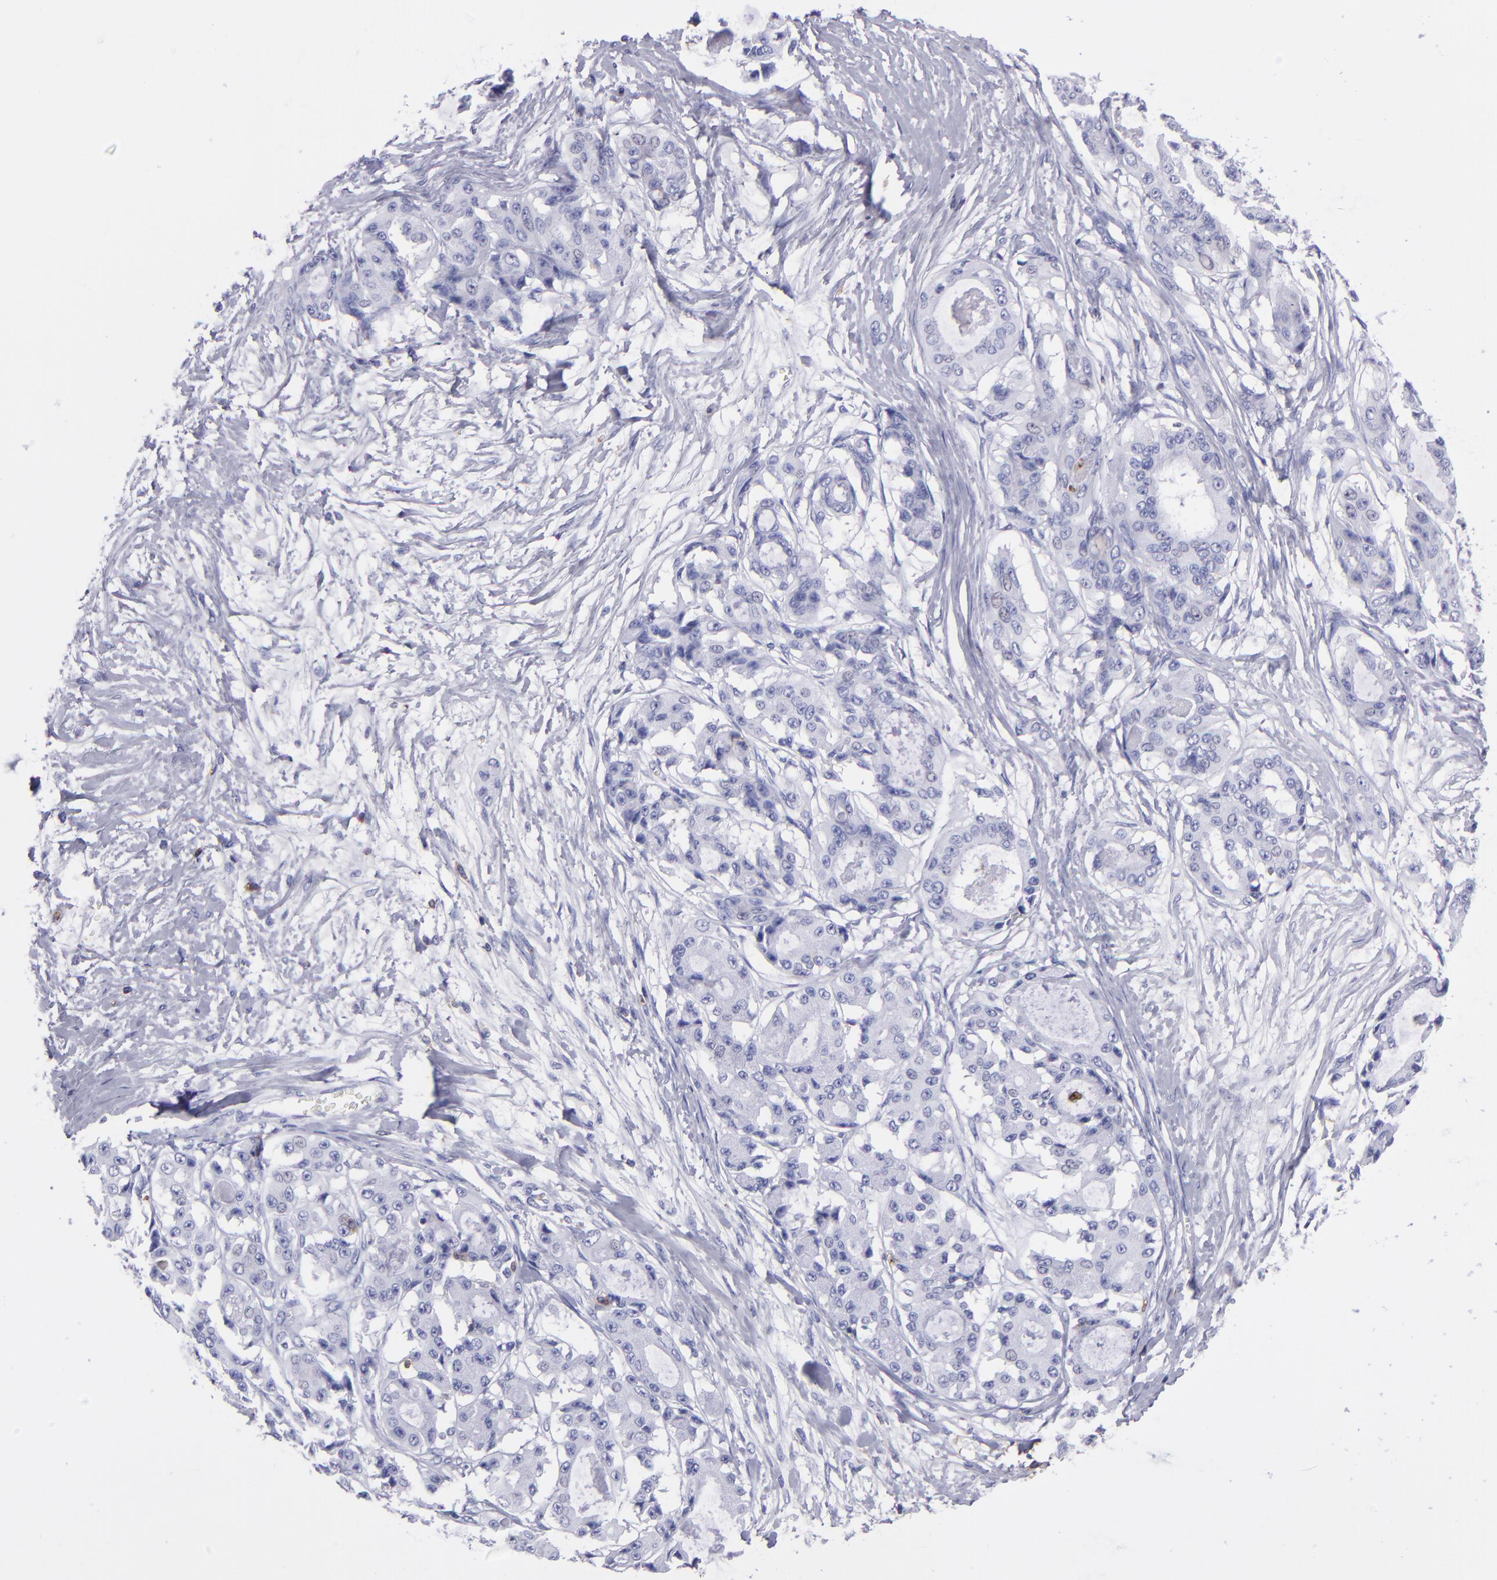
{"staining": {"intensity": "negative", "quantity": "none", "location": "none"}, "tissue": "ovarian cancer", "cell_type": "Tumor cells", "image_type": "cancer", "snomed": [{"axis": "morphology", "description": "Carcinoma, endometroid"}, {"axis": "topography", "description": "Ovary"}], "caption": "Tumor cells are negative for brown protein staining in ovarian cancer. Nuclei are stained in blue.", "gene": "ICAM3", "patient": {"sex": "female", "age": 61}}